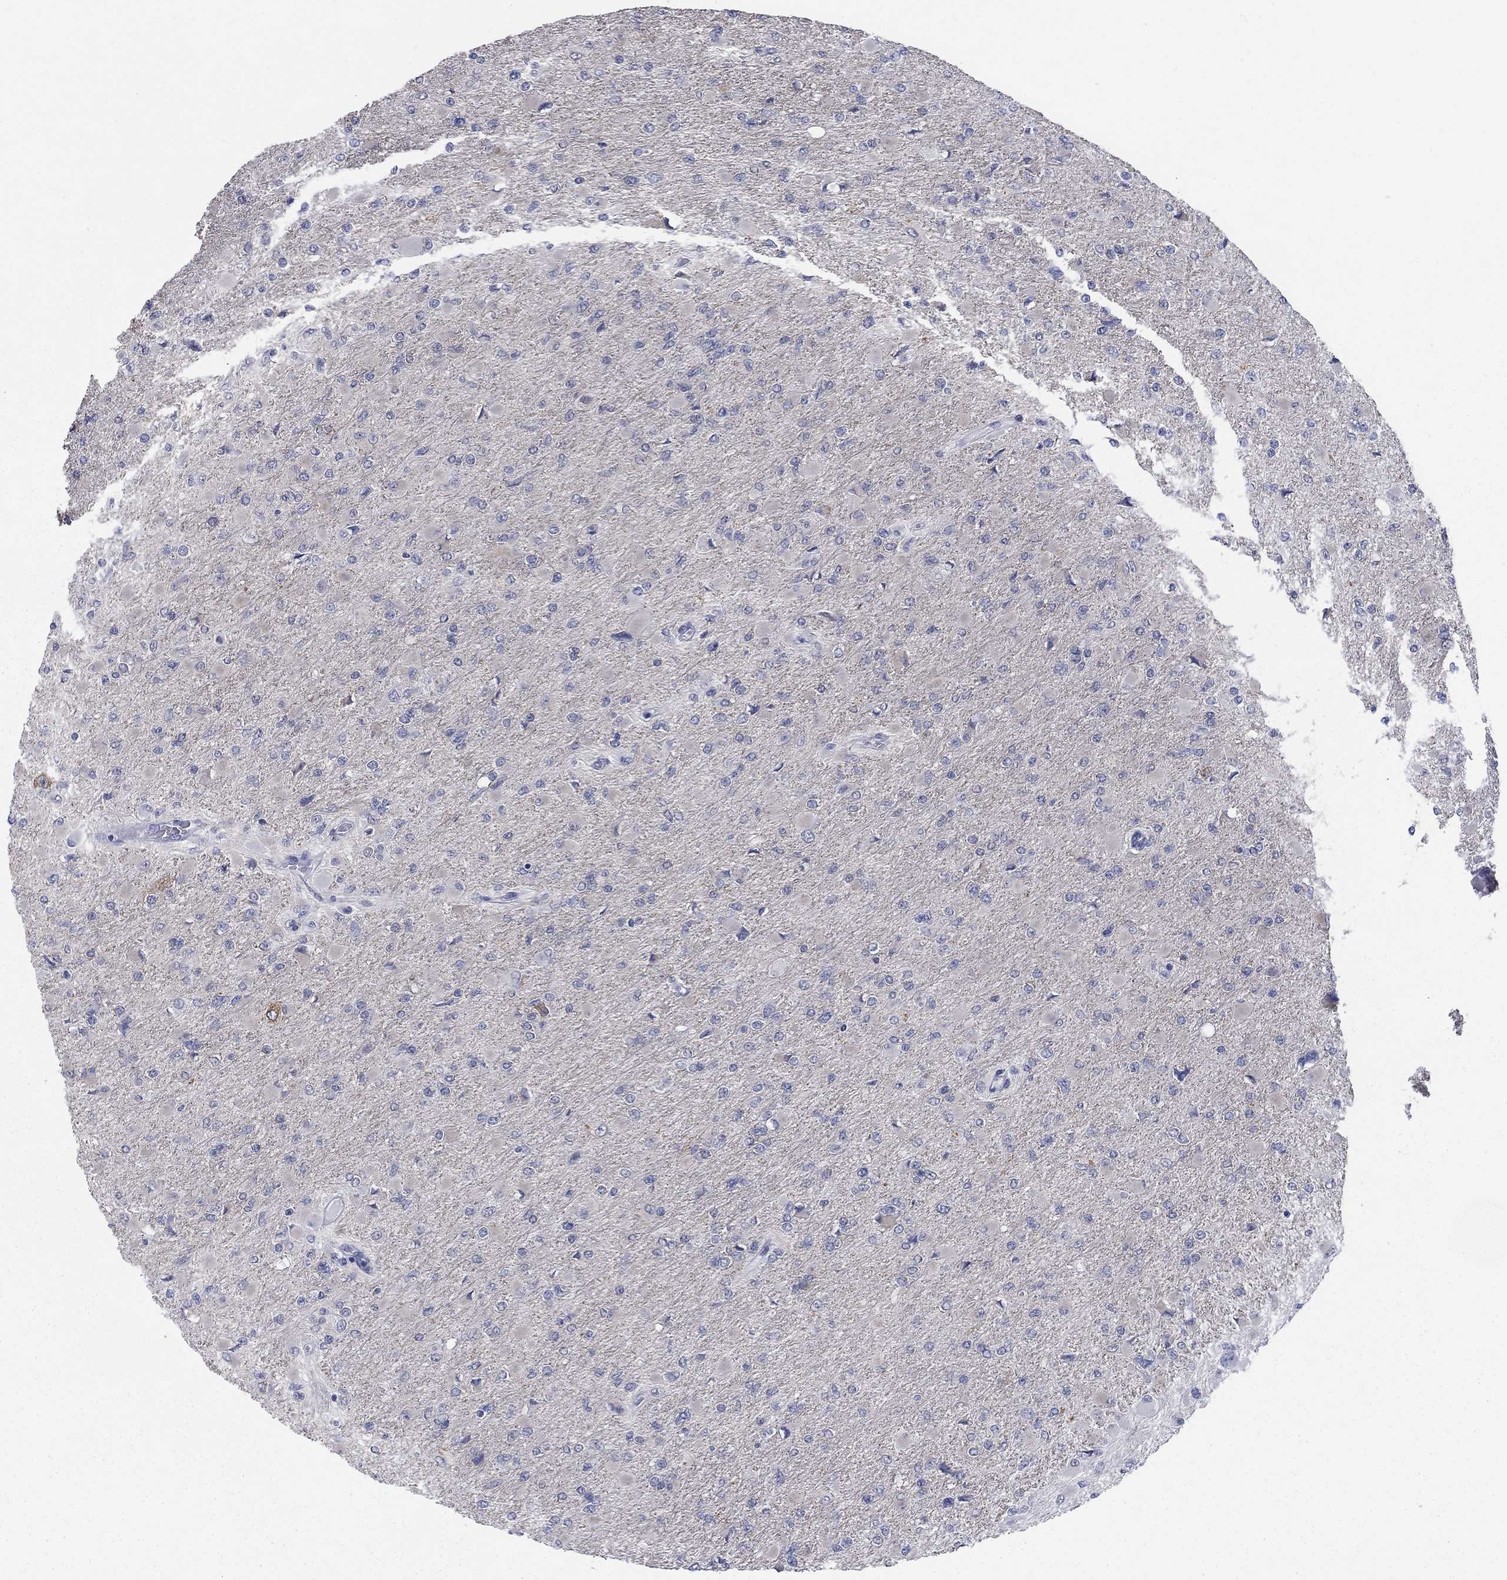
{"staining": {"intensity": "negative", "quantity": "none", "location": "none"}, "tissue": "glioma", "cell_type": "Tumor cells", "image_type": "cancer", "snomed": [{"axis": "morphology", "description": "Glioma, malignant, High grade"}, {"axis": "topography", "description": "Cerebral cortex"}], "caption": "This histopathology image is of malignant glioma (high-grade) stained with immunohistochemistry to label a protein in brown with the nuclei are counter-stained blue. There is no staining in tumor cells.", "gene": "ATP6V1G2", "patient": {"sex": "female", "age": 36}}